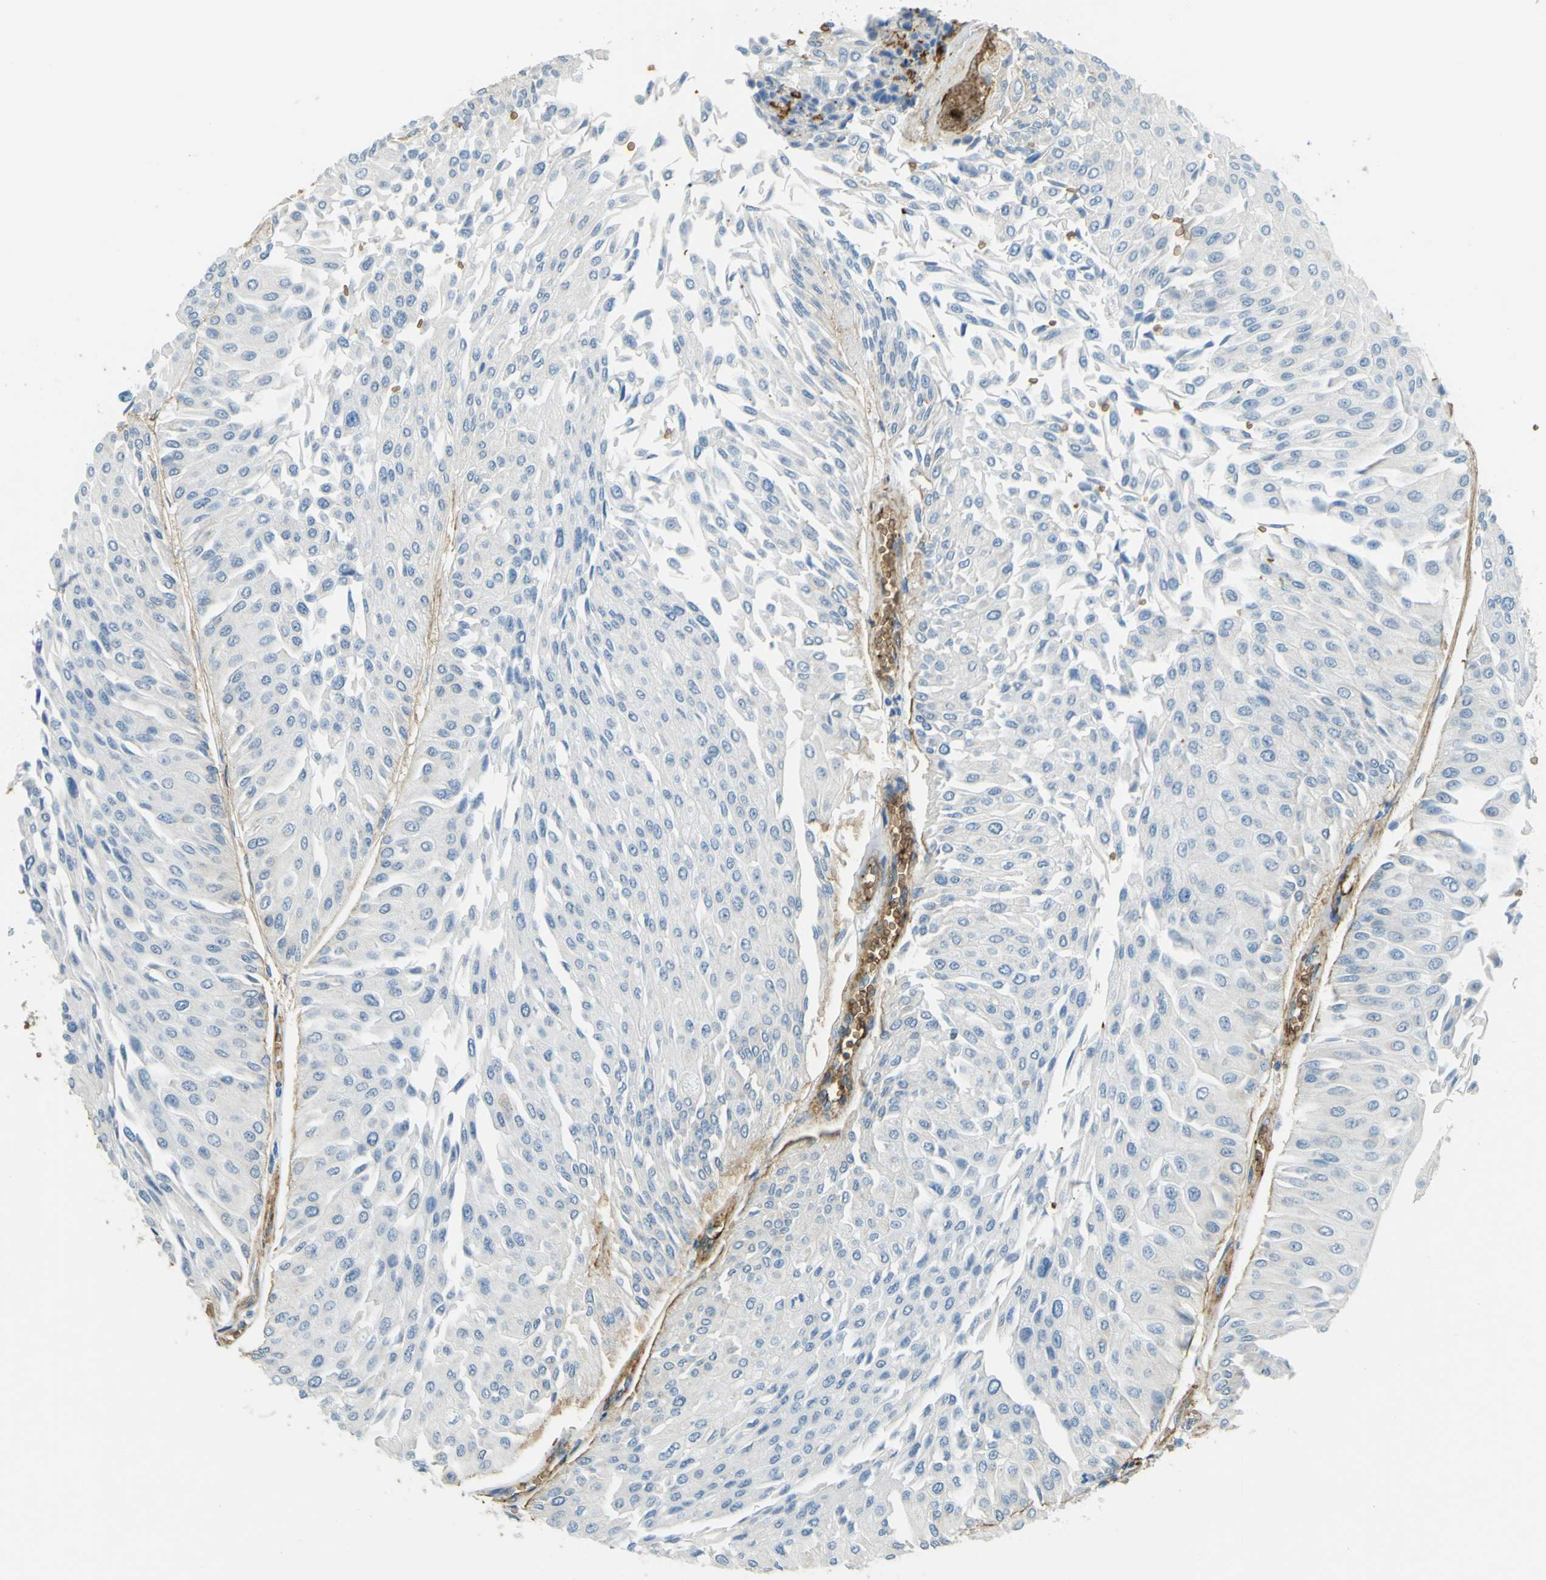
{"staining": {"intensity": "negative", "quantity": "none", "location": "none"}, "tissue": "urothelial cancer", "cell_type": "Tumor cells", "image_type": "cancer", "snomed": [{"axis": "morphology", "description": "Urothelial carcinoma, Low grade"}, {"axis": "topography", "description": "Urinary bladder"}], "caption": "This is an immunohistochemistry histopathology image of urothelial cancer. There is no expression in tumor cells.", "gene": "PLXDC1", "patient": {"sex": "male", "age": 67}}